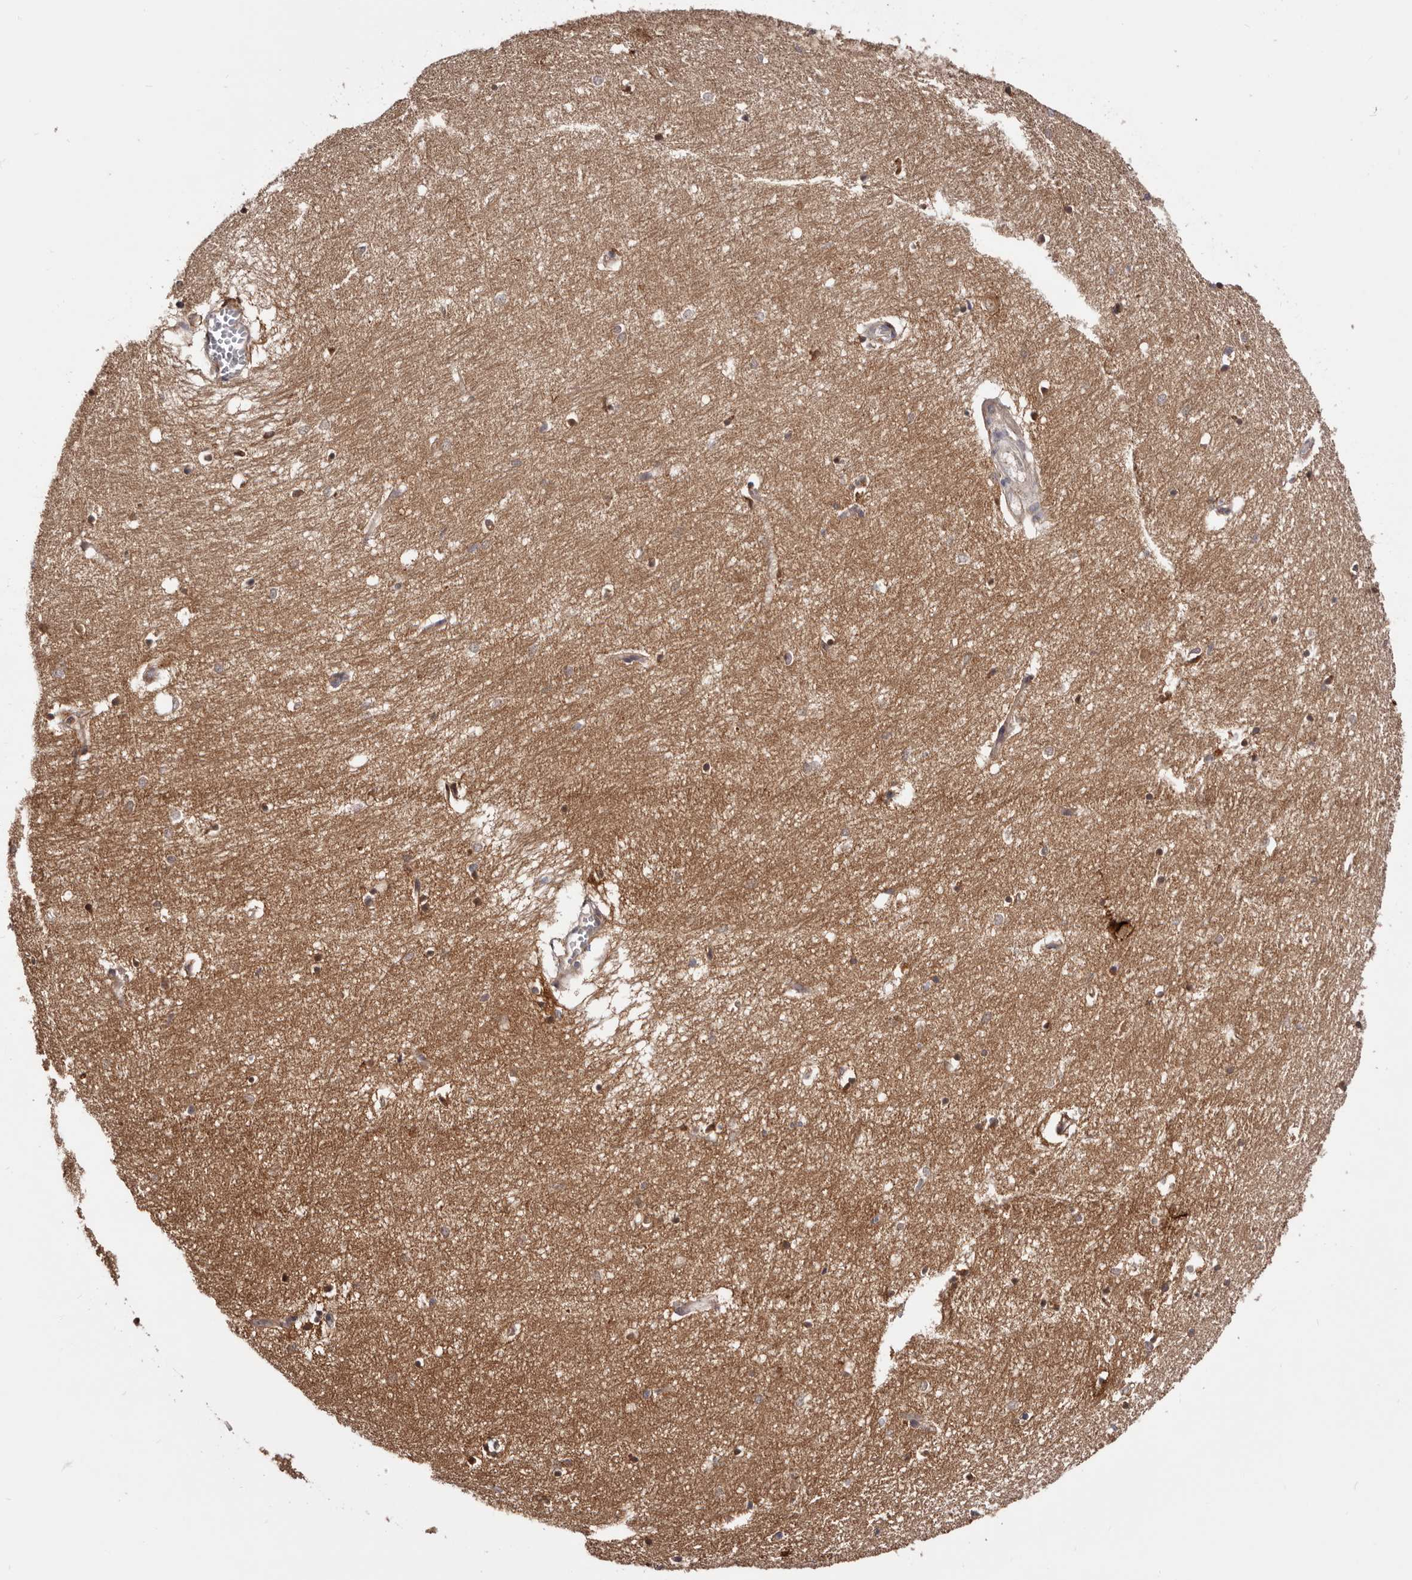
{"staining": {"intensity": "moderate", "quantity": "25%-75%", "location": "cytoplasmic/membranous"}, "tissue": "hippocampus", "cell_type": "Glial cells", "image_type": "normal", "snomed": [{"axis": "morphology", "description": "Normal tissue, NOS"}, {"axis": "topography", "description": "Hippocampus"}], "caption": "IHC histopathology image of normal hippocampus stained for a protein (brown), which shows medium levels of moderate cytoplasmic/membranous staining in about 25%-75% of glial cells.", "gene": "MDP1", "patient": {"sex": "female", "age": 64}}